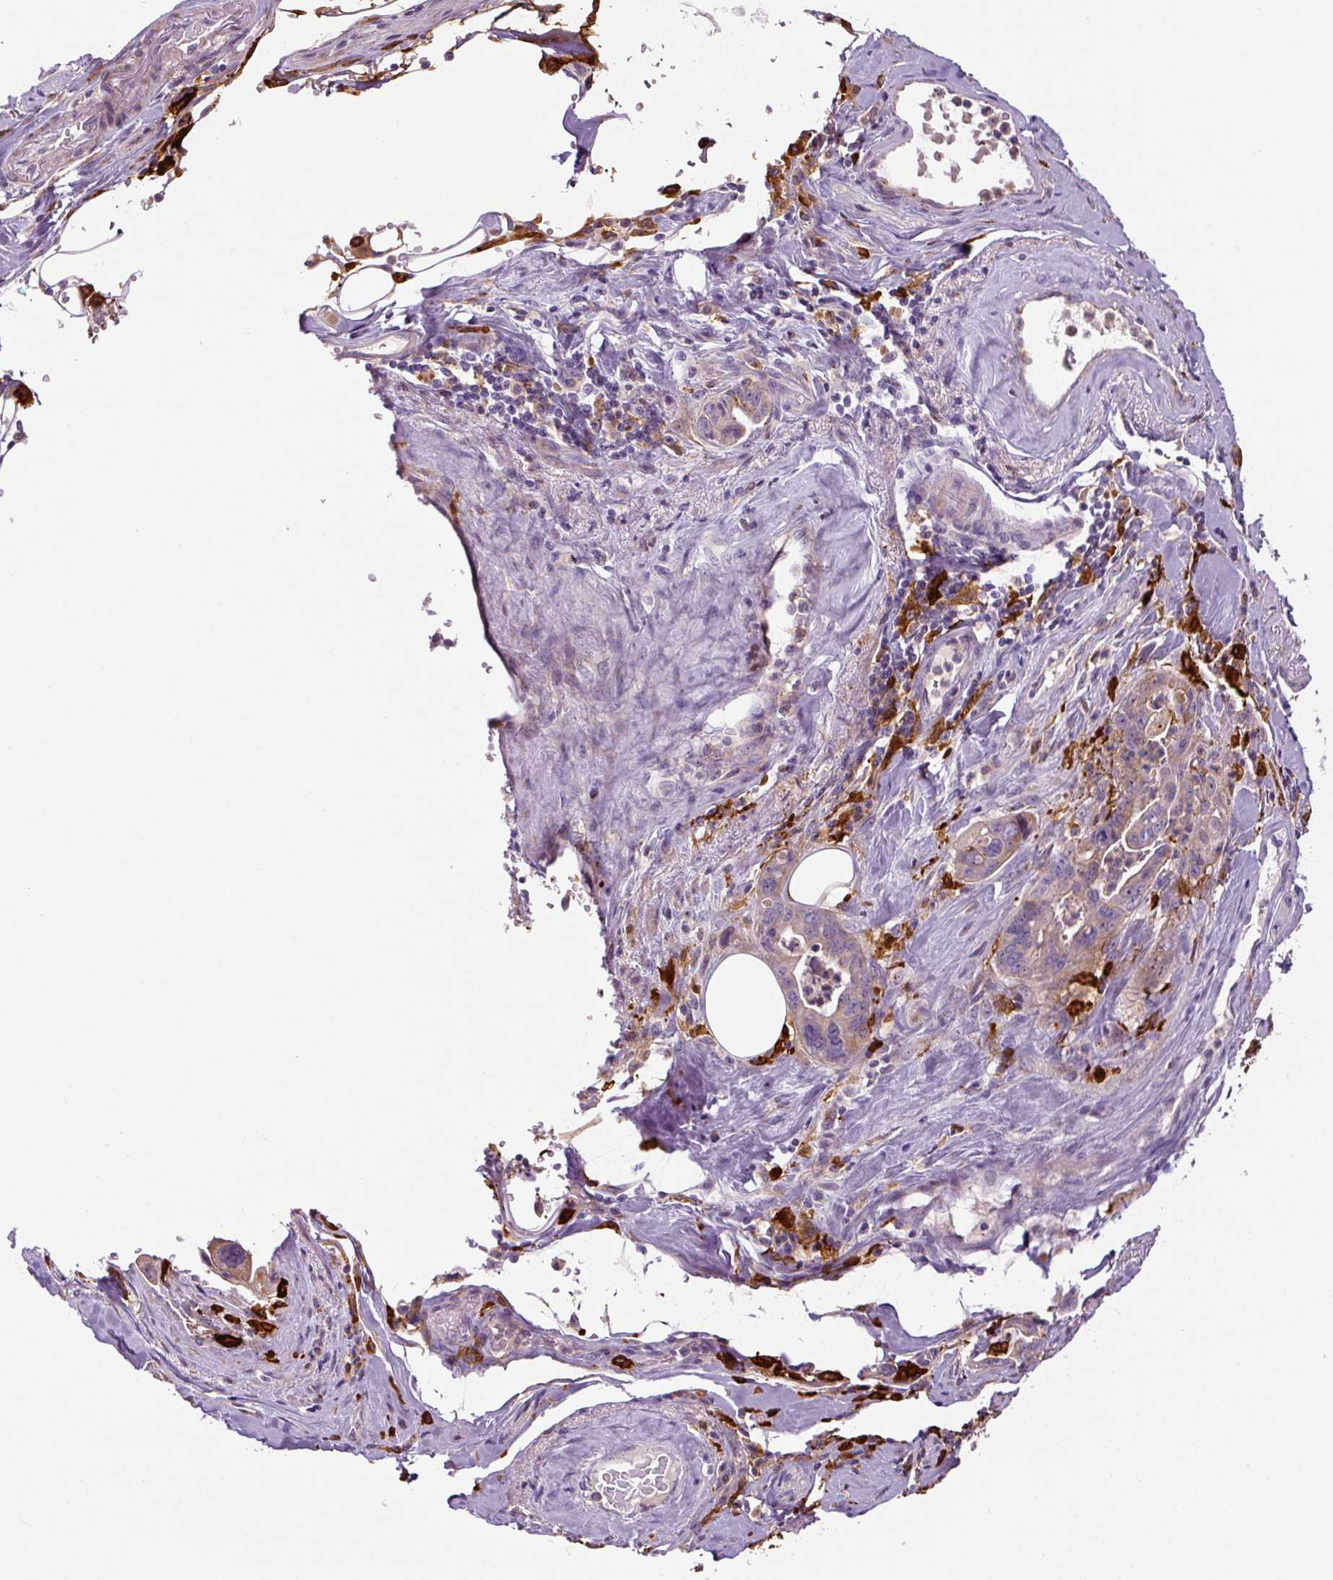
{"staining": {"intensity": "moderate", "quantity": "25%-75%", "location": "cytoplasmic/membranous"}, "tissue": "pancreatic cancer", "cell_type": "Tumor cells", "image_type": "cancer", "snomed": [{"axis": "morphology", "description": "Adenocarcinoma, NOS"}, {"axis": "topography", "description": "Pancreas"}], "caption": "Protein expression analysis of human pancreatic cancer (adenocarcinoma) reveals moderate cytoplasmic/membranous expression in approximately 25%-75% of tumor cells.", "gene": "FUT10", "patient": {"sex": "male", "age": 70}}